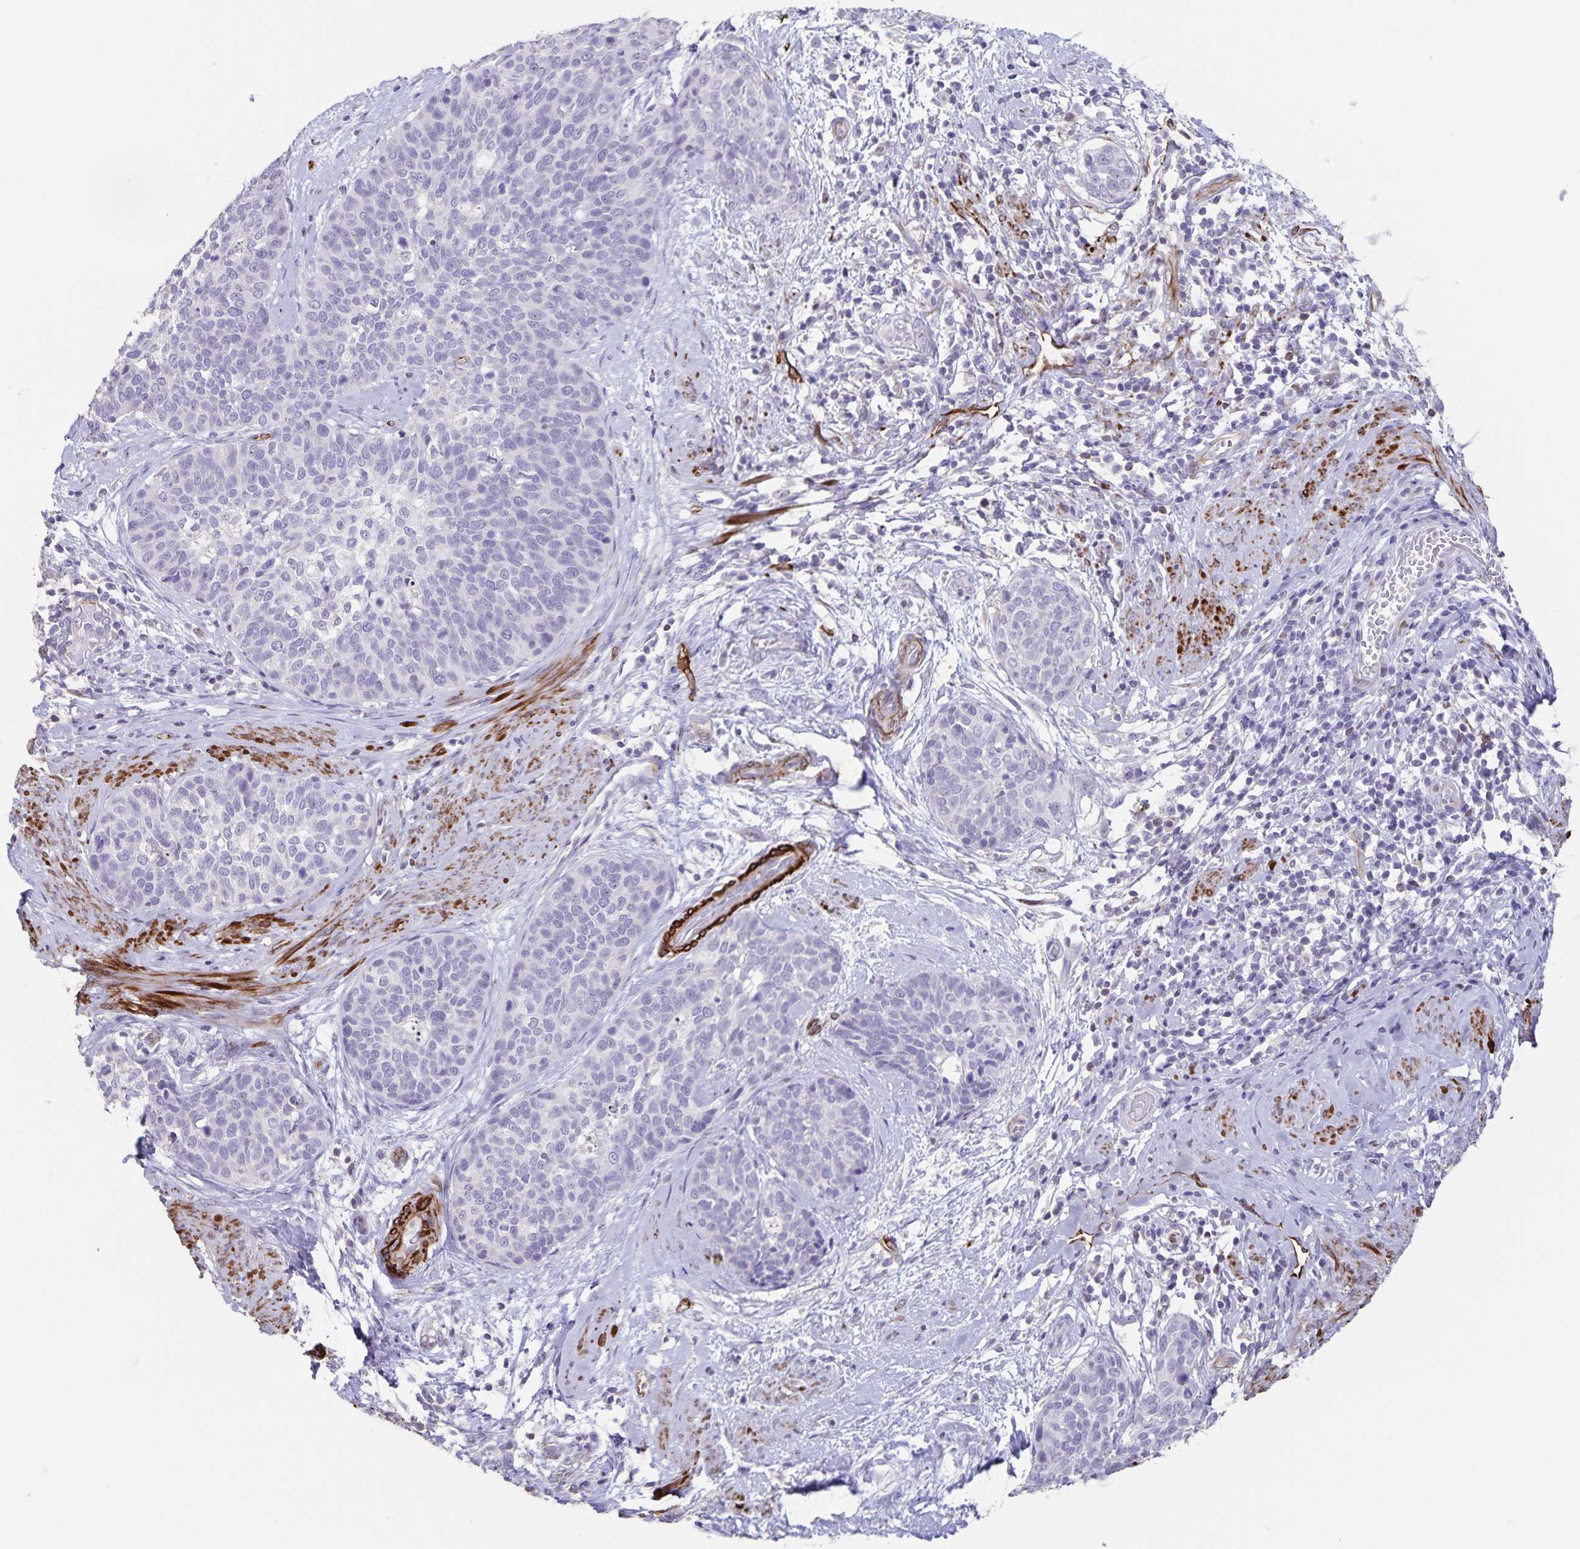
{"staining": {"intensity": "negative", "quantity": "none", "location": "none"}, "tissue": "cervical cancer", "cell_type": "Tumor cells", "image_type": "cancer", "snomed": [{"axis": "morphology", "description": "Squamous cell carcinoma, NOS"}, {"axis": "topography", "description": "Cervix"}], "caption": "IHC of squamous cell carcinoma (cervical) reveals no positivity in tumor cells. The staining is performed using DAB (3,3'-diaminobenzidine) brown chromogen with nuclei counter-stained in using hematoxylin.", "gene": "SYNM", "patient": {"sex": "female", "age": 69}}